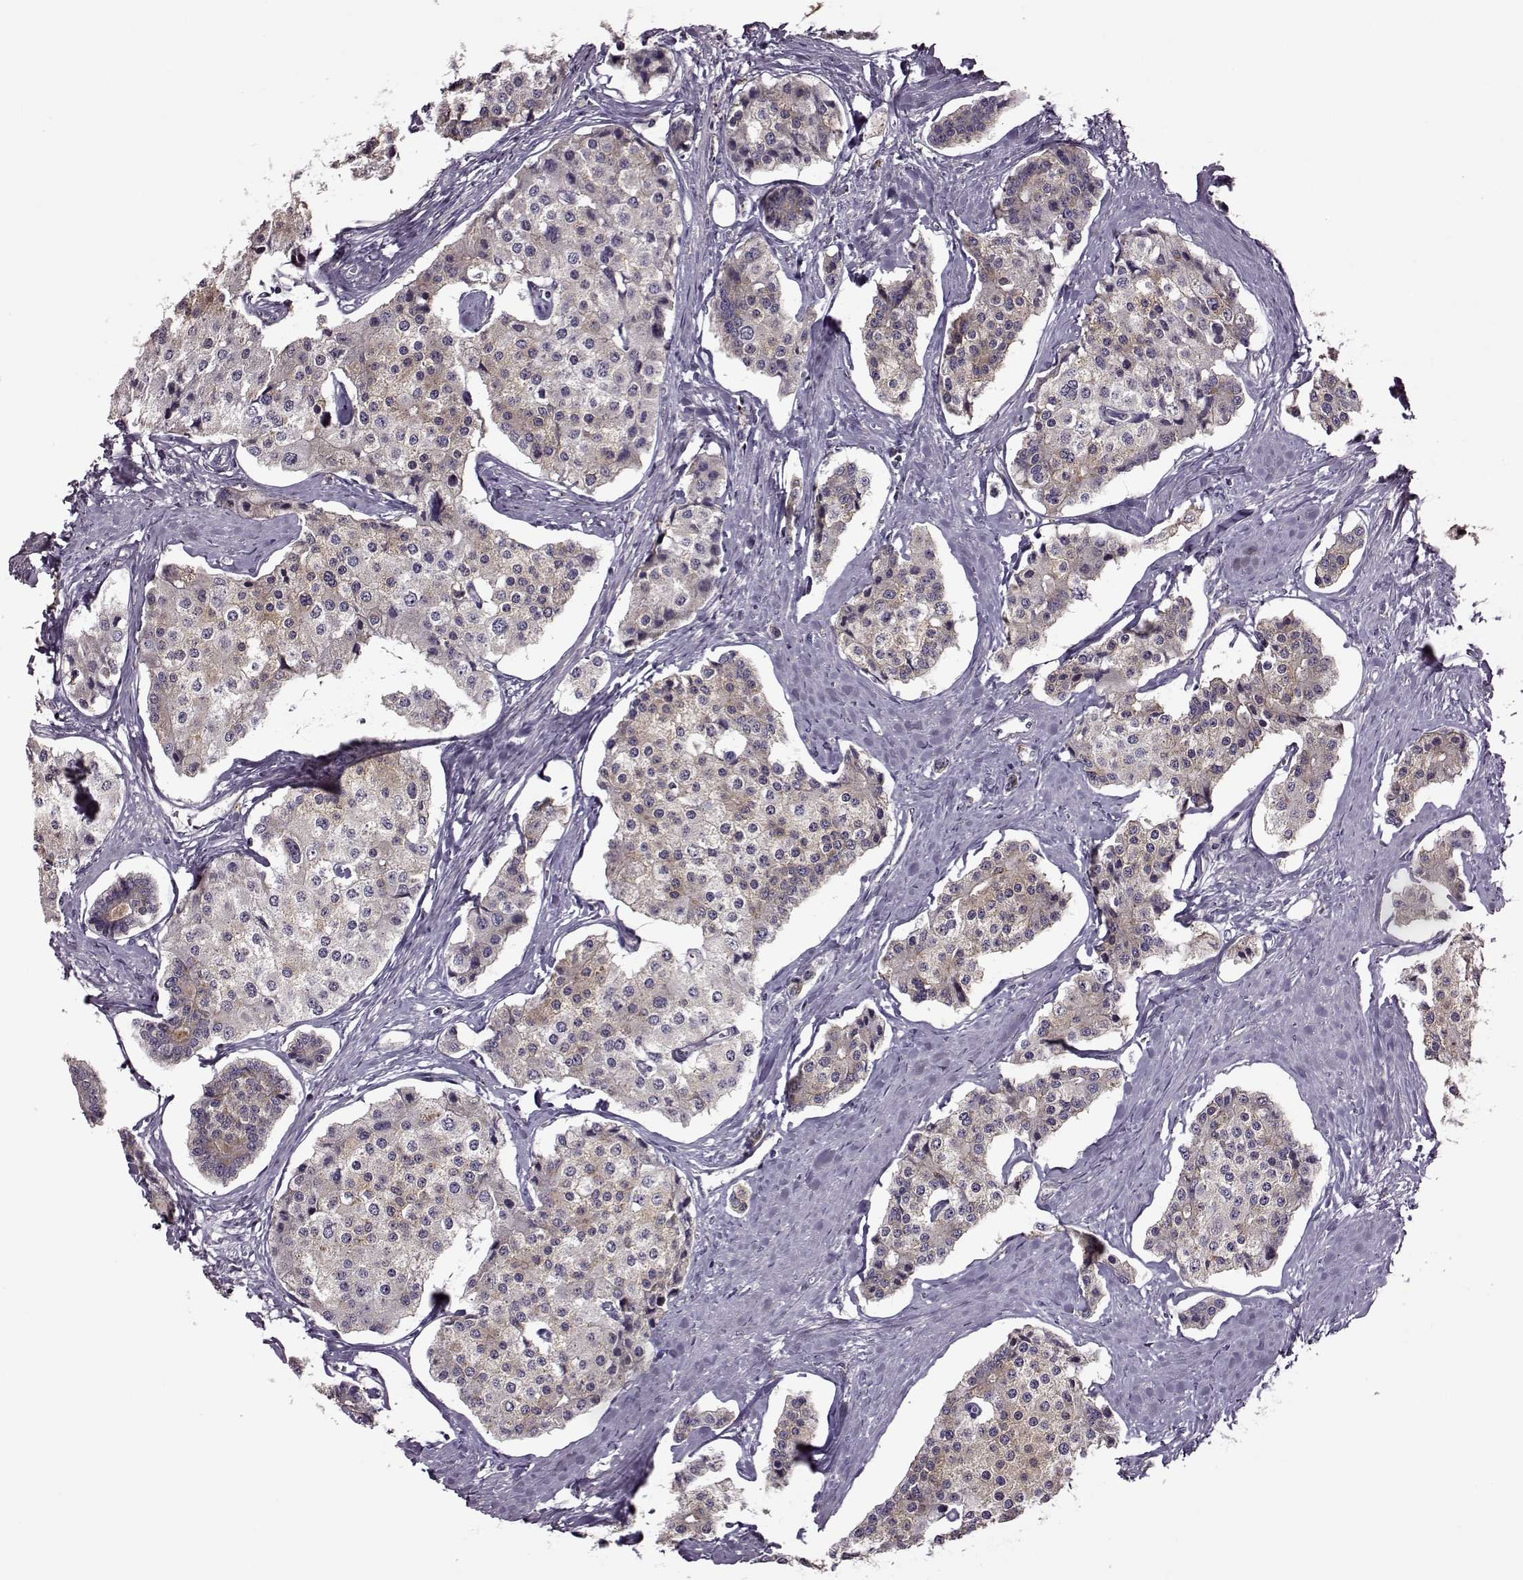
{"staining": {"intensity": "weak", "quantity": ">75%", "location": "cytoplasmic/membranous"}, "tissue": "carcinoid", "cell_type": "Tumor cells", "image_type": "cancer", "snomed": [{"axis": "morphology", "description": "Carcinoid, malignant, NOS"}, {"axis": "topography", "description": "Small intestine"}], "caption": "About >75% of tumor cells in carcinoid display weak cytoplasmic/membranous protein expression as visualized by brown immunohistochemical staining.", "gene": "MTSS1", "patient": {"sex": "female", "age": 65}}